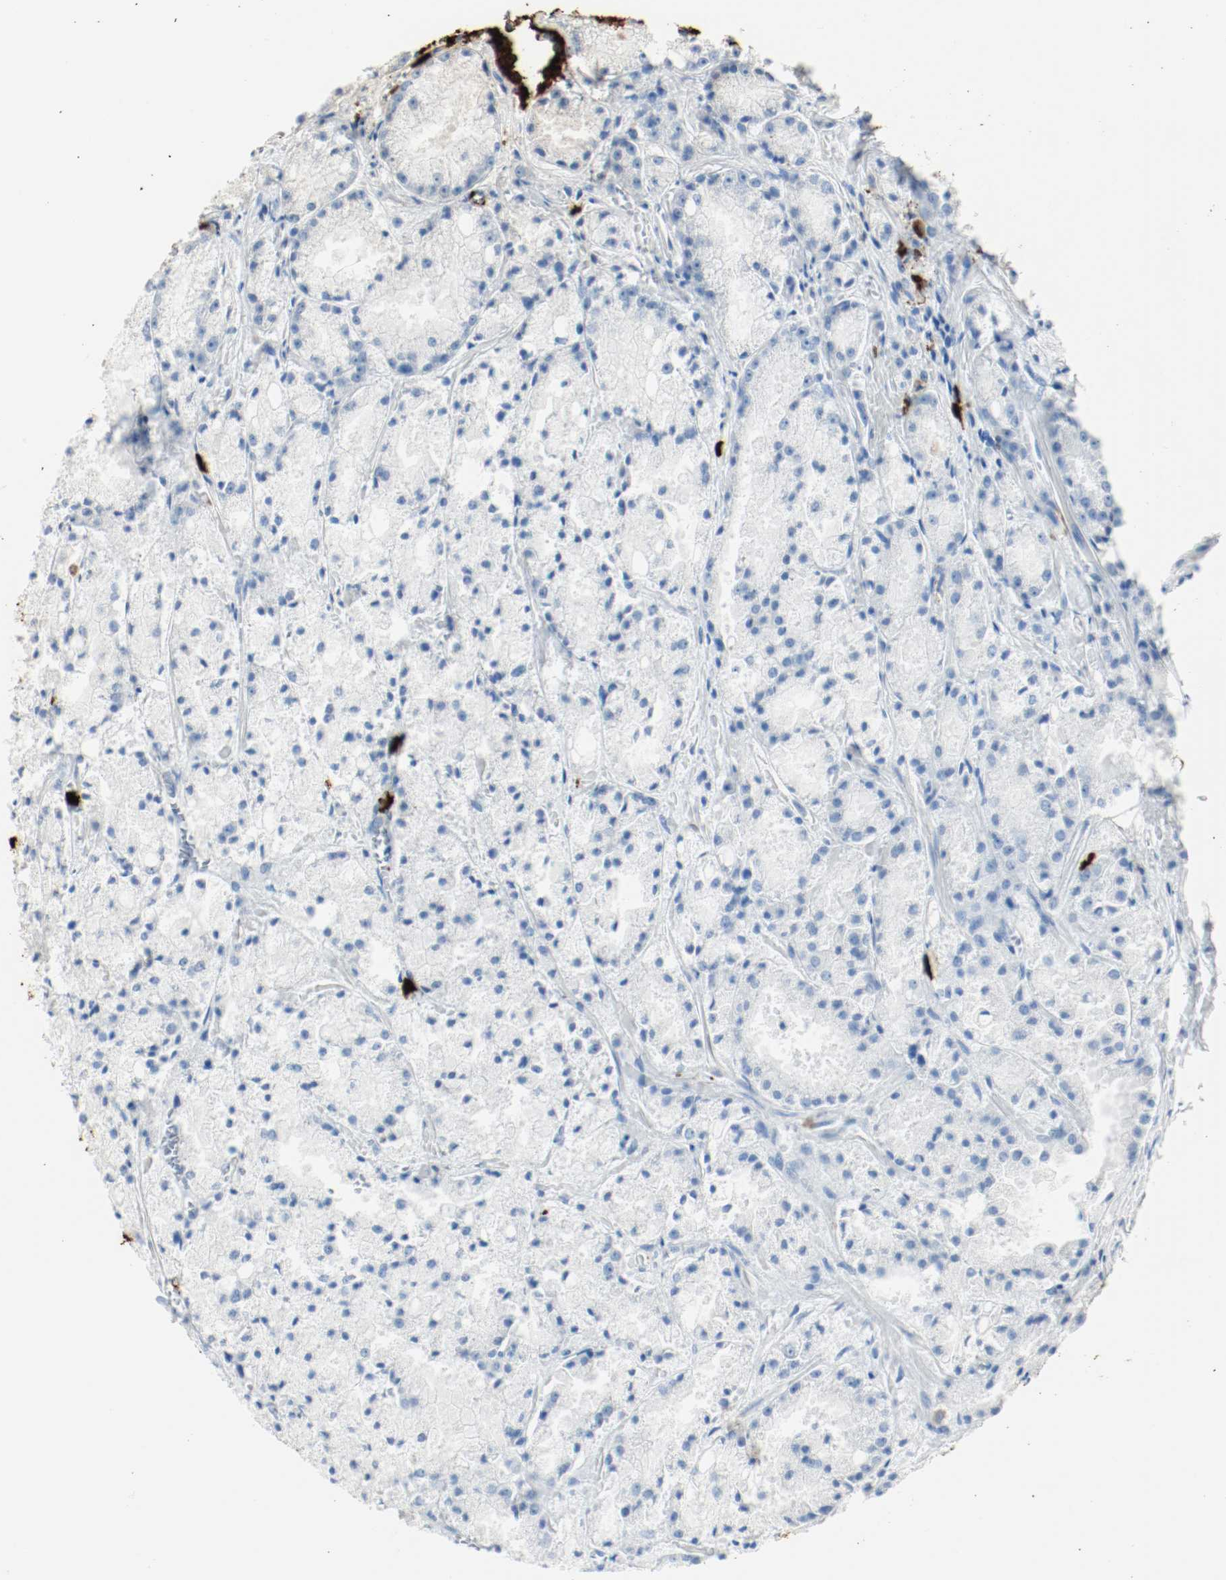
{"staining": {"intensity": "negative", "quantity": "none", "location": "none"}, "tissue": "prostate cancer", "cell_type": "Tumor cells", "image_type": "cancer", "snomed": [{"axis": "morphology", "description": "Adenocarcinoma, Low grade"}, {"axis": "topography", "description": "Prostate"}], "caption": "High power microscopy histopathology image of an immunohistochemistry (IHC) histopathology image of prostate cancer, revealing no significant positivity in tumor cells.", "gene": "S100A9", "patient": {"sex": "male", "age": 64}}